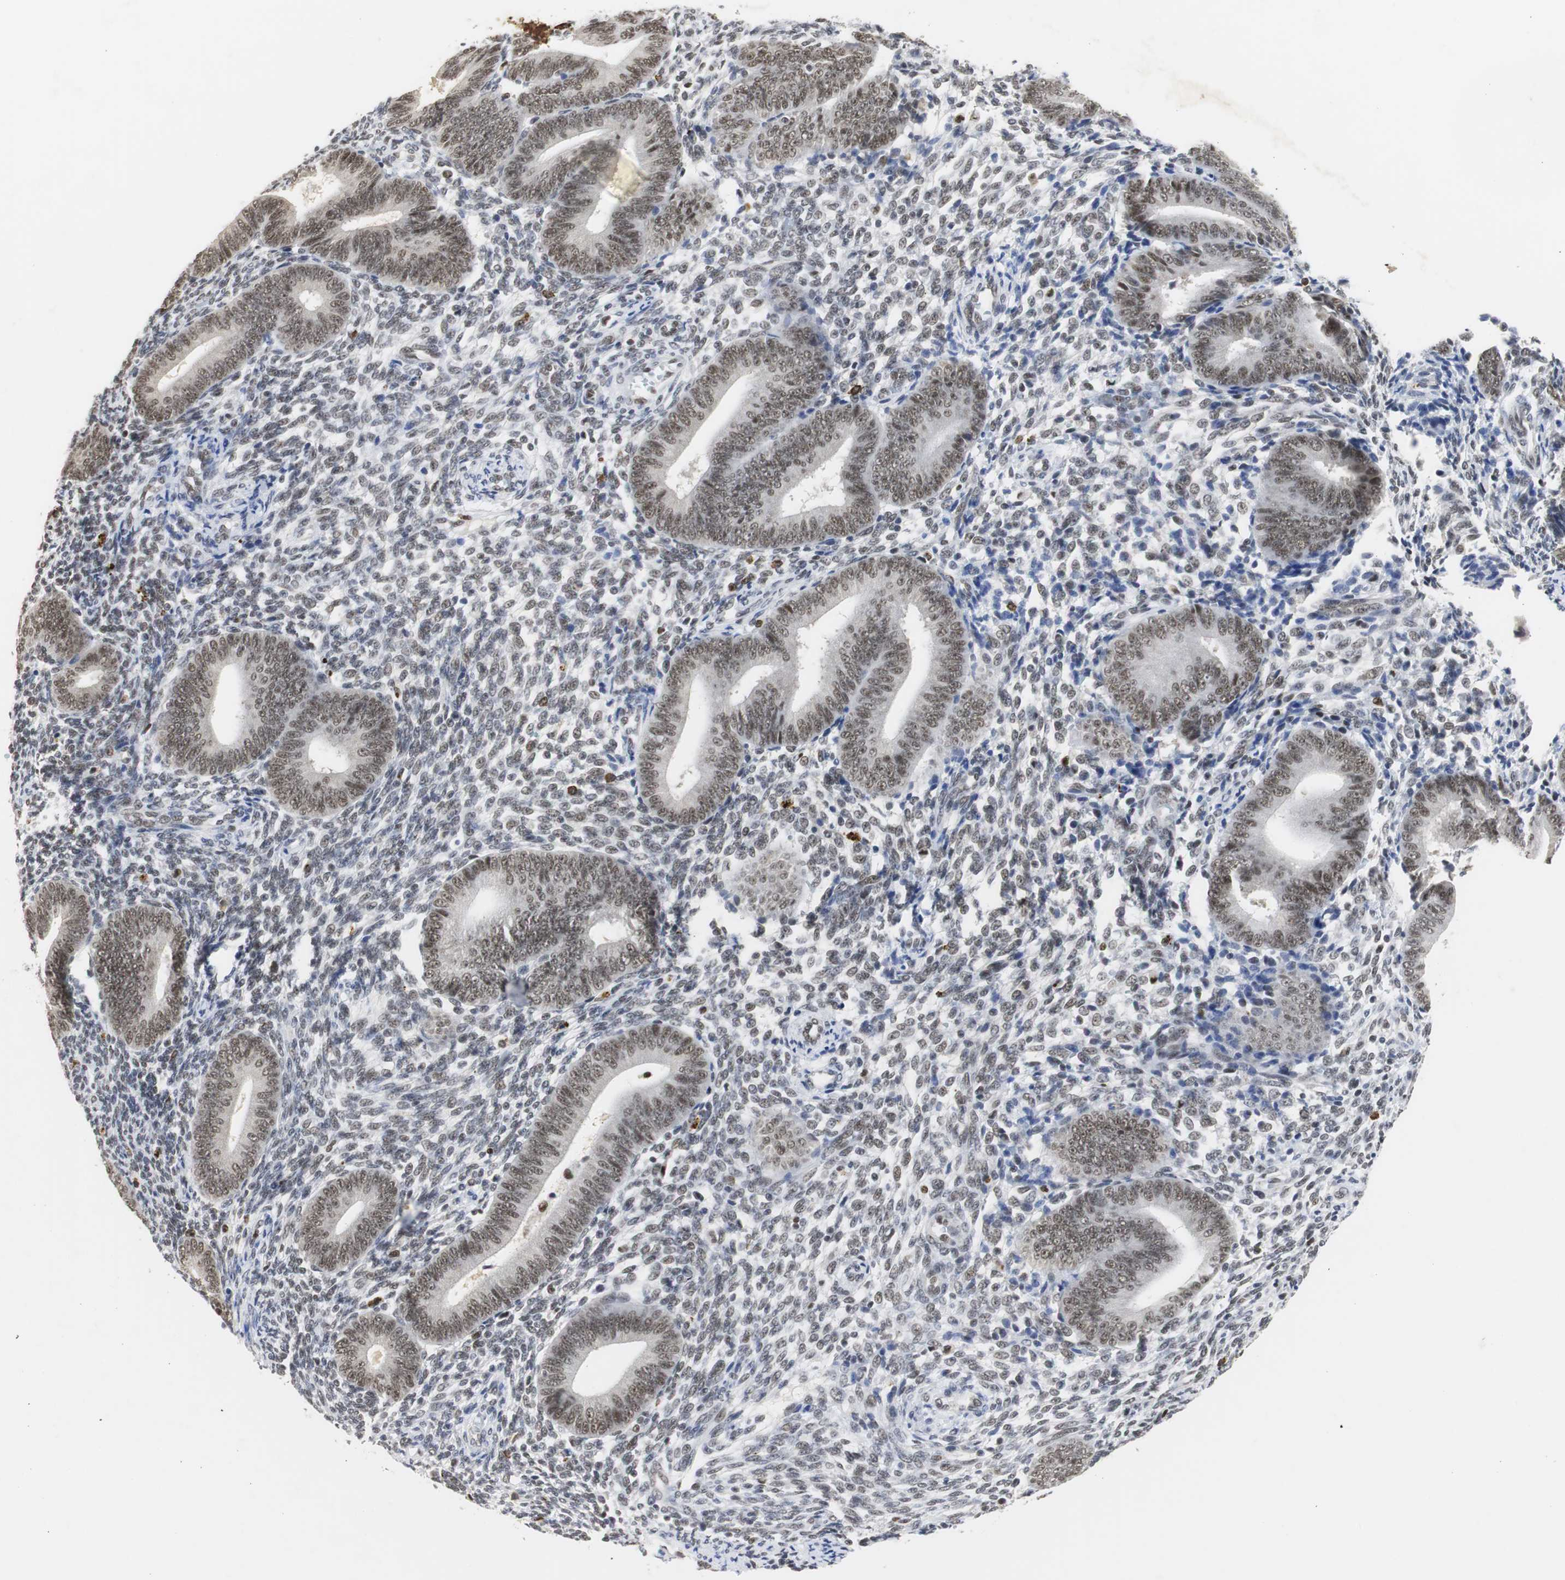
{"staining": {"intensity": "moderate", "quantity": "25%-75%", "location": "nuclear"}, "tissue": "endometrium", "cell_type": "Cells in endometrial stroma", "image_type": "normal", "snomed": [{"axis": "morphology", "description": "Normal tissue, NOS"}, {"axis": "topography", "description": "Uterus"}, {"axis": "topography", "description": "Endometrium"}], "caption": "Immunohistochemistry of benign human endometrium shows medium levels of moderate nuclear staining in approximately 25%-75% of cells in endometrial stroma. The protein is stained brown, and the nuclei are stained in blue (DAB (3,3'-diaminobenzidine) IHC with brightfield microscopy, high magnification).", "gene": "ZFC3H1", "patient": {"sex": "female", "age": 33}}